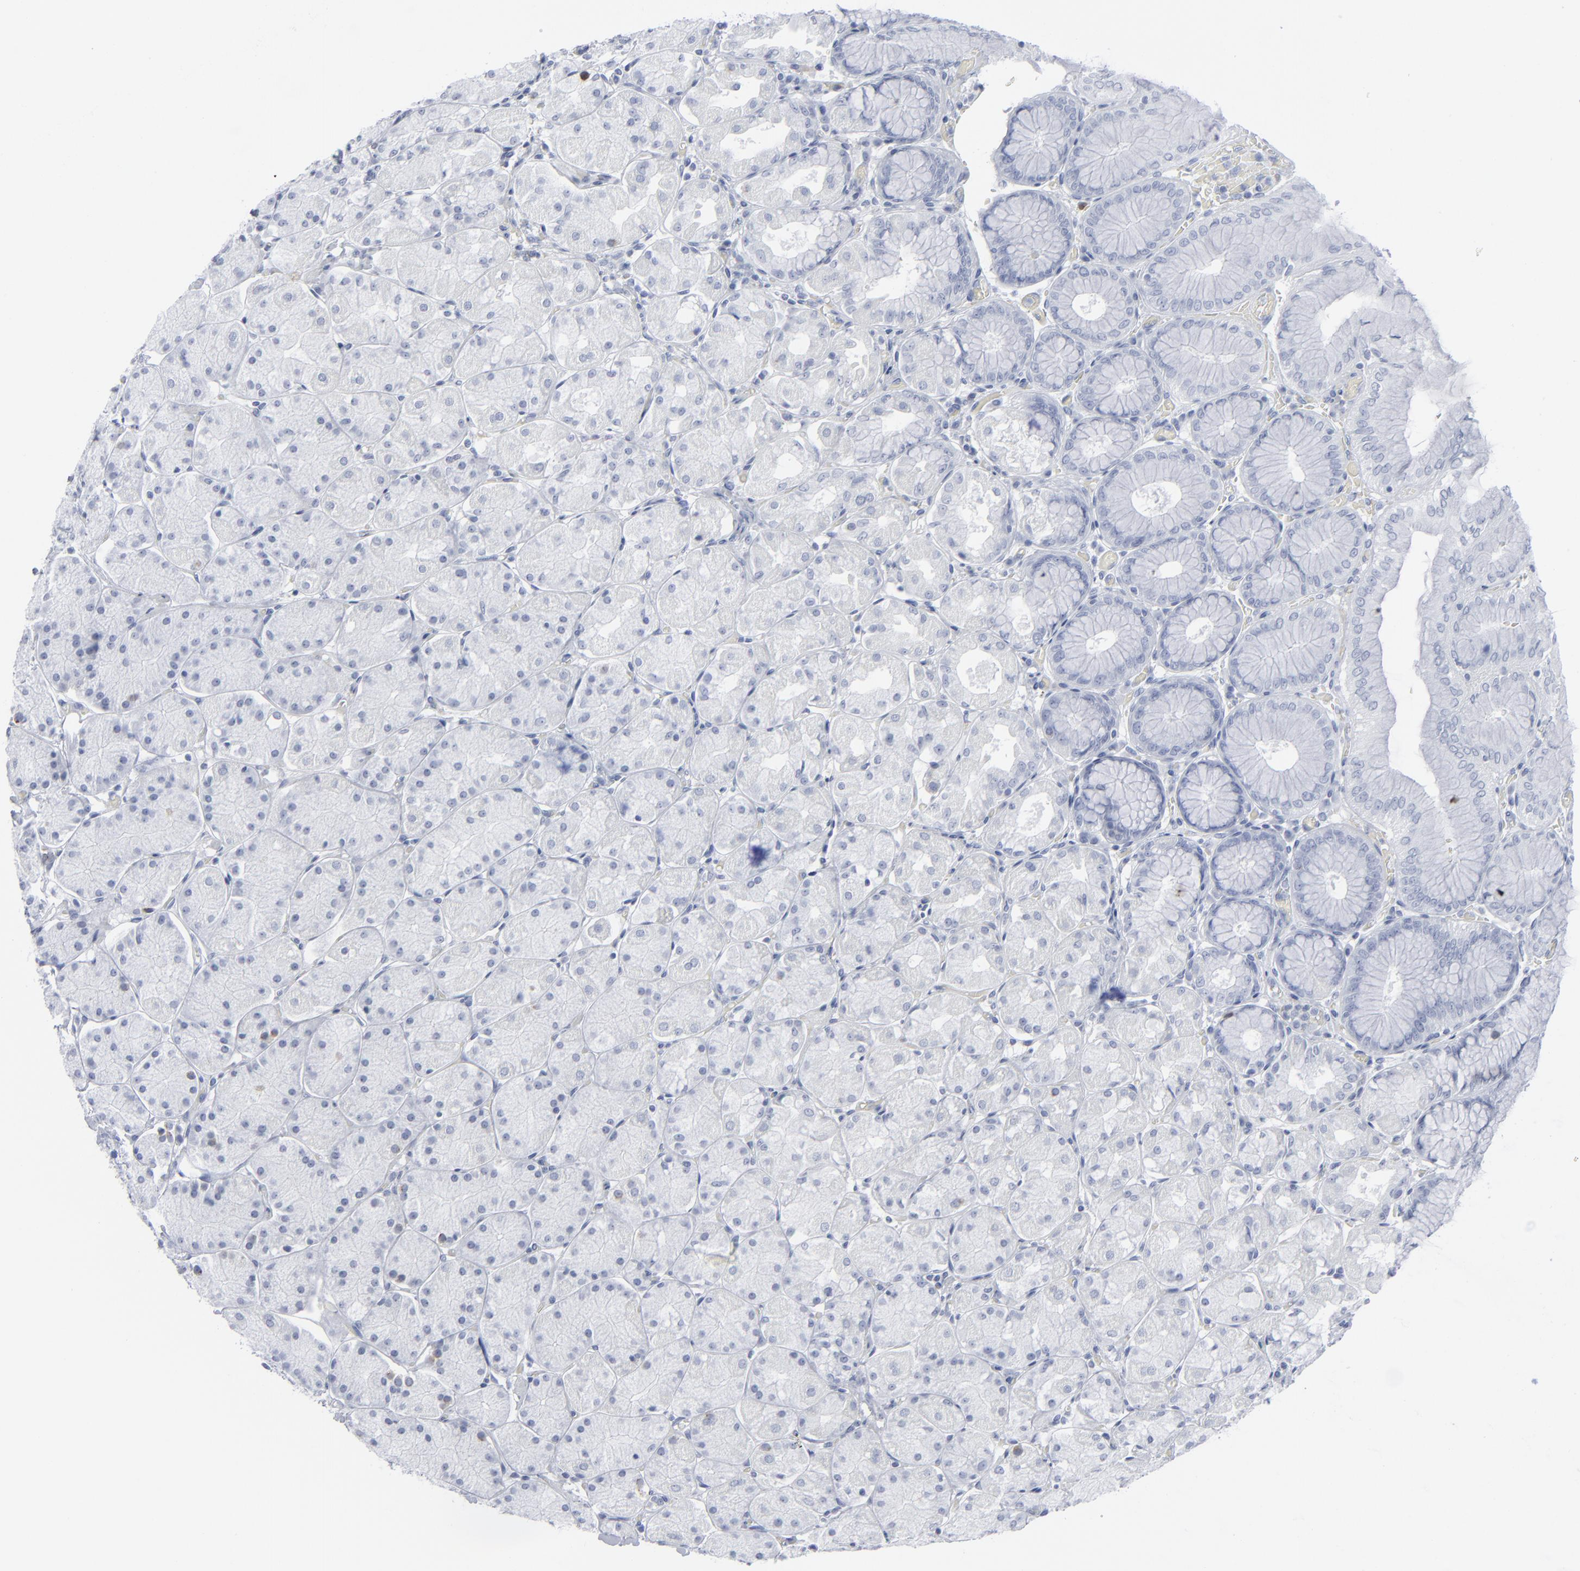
{"staining": {"intensity": "negative", "quantity": "none", "location": "none"}, "tissue": "stomach", "cell_type": "Glandular cells", "image_type": "normal", "snomed": [{"axis": "morphology", "description": "Normal tissue, NOS"}, {"axis": "topography", "description": "Stomach, upper"}, {"axis": "topography", "description": "Stomach"}], "caption": "Micrograph shows no significant protein expression in glandular cells of normal stomach.", "gene": "MSLN", "patient": {"sex": "male", "age": 76}}